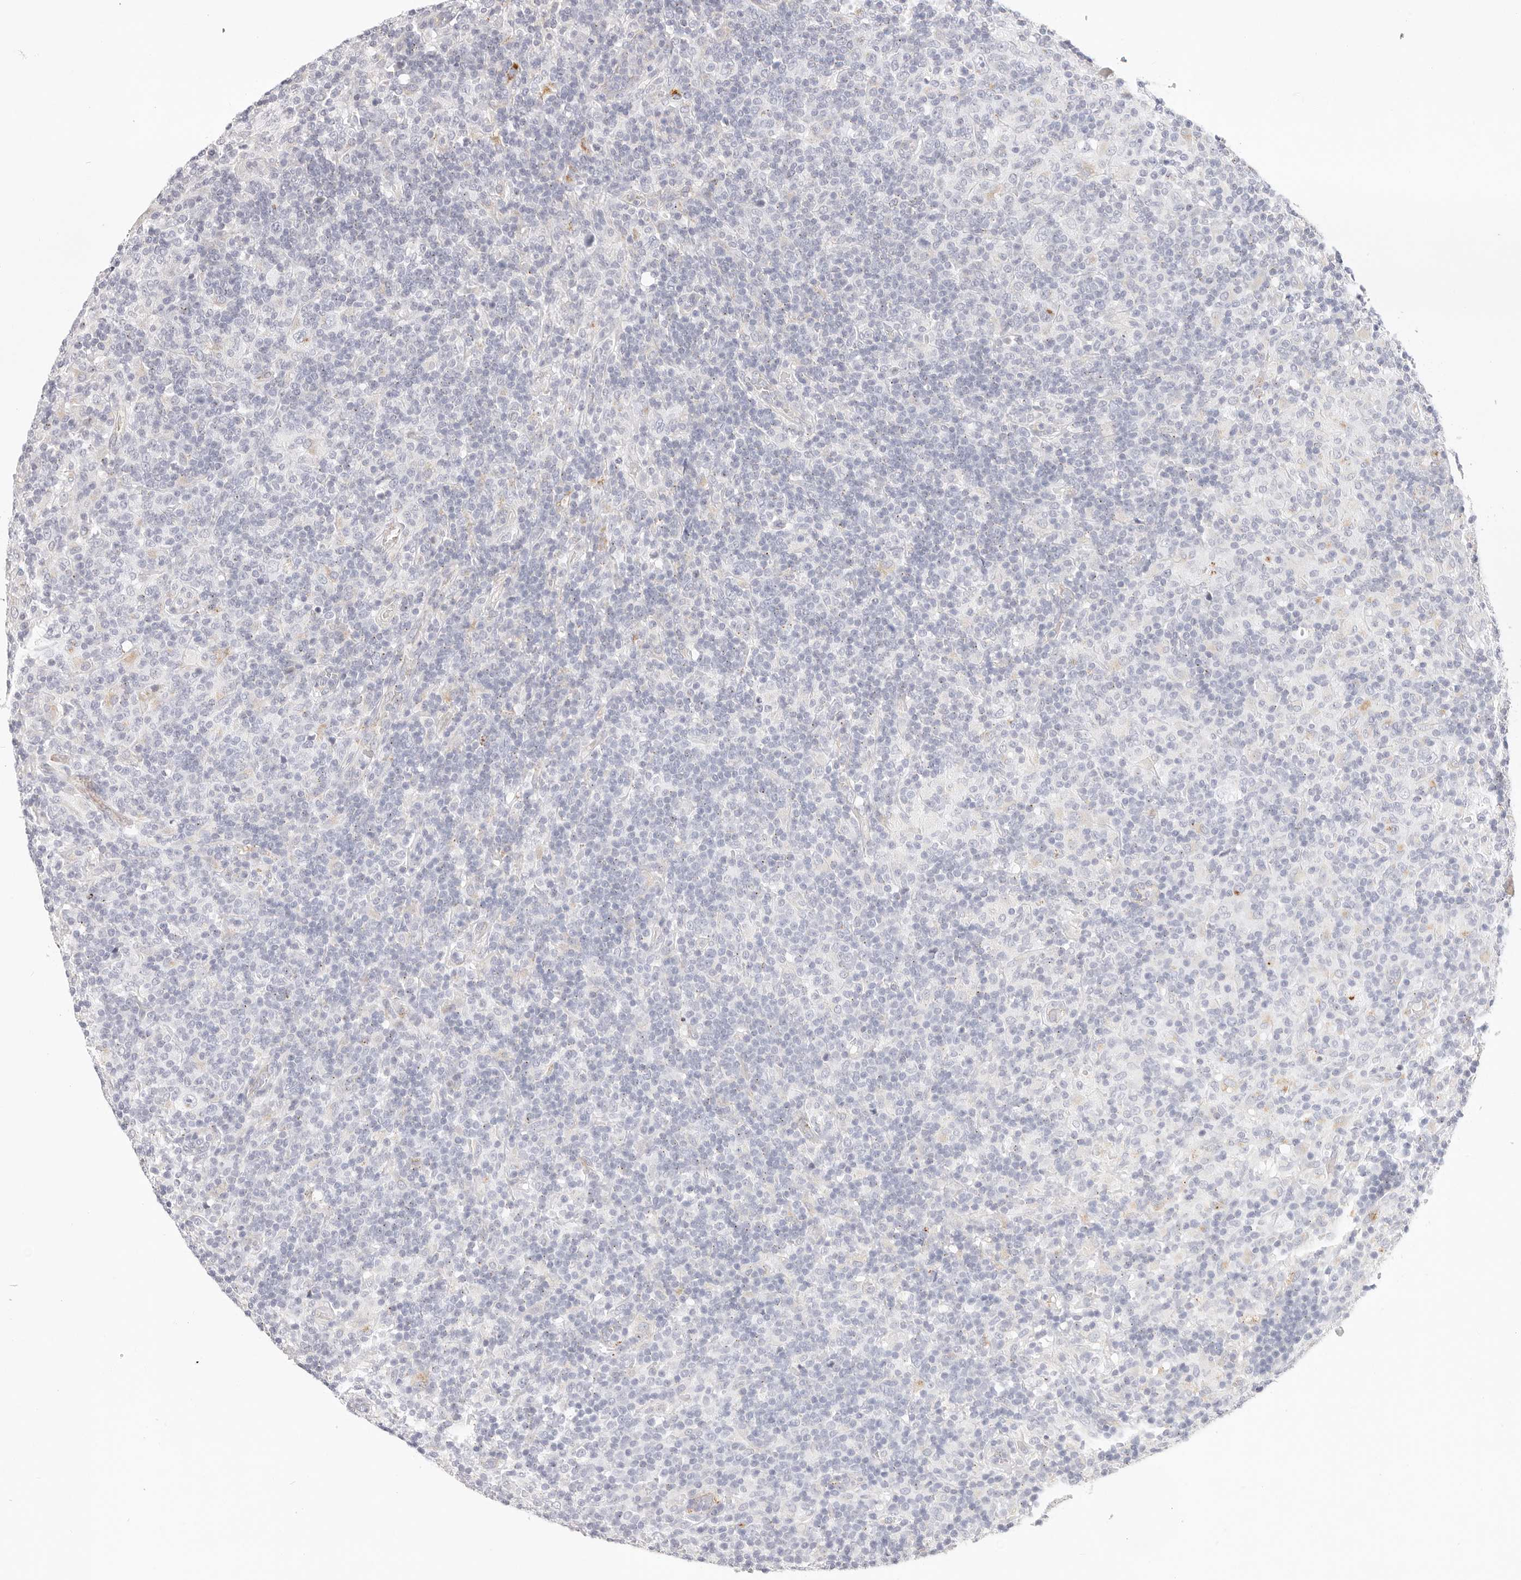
{"staining": {"intensity": "negative", "quantity": "none", "location": "none"}, "tissue": "lymphoma", "cell_type": "Tumor cells", "image_type": "cancer", "snomed": [{"axis": "morphology", "description": "Hodgkin's disease, NOS"}, {"axis": "topography", "description": "Lymph node"}], "caption": "The photomicrograph exhibits no significant staining in tumor cells of lymphoma. The staining was performed using DAB to visualize the protein expression in brown, while the nuclei were stained in blue with hematoxylin (Magnification: 20x).", "gene": "STKLD1", "patient": {"sex": "male", "age": 70}}